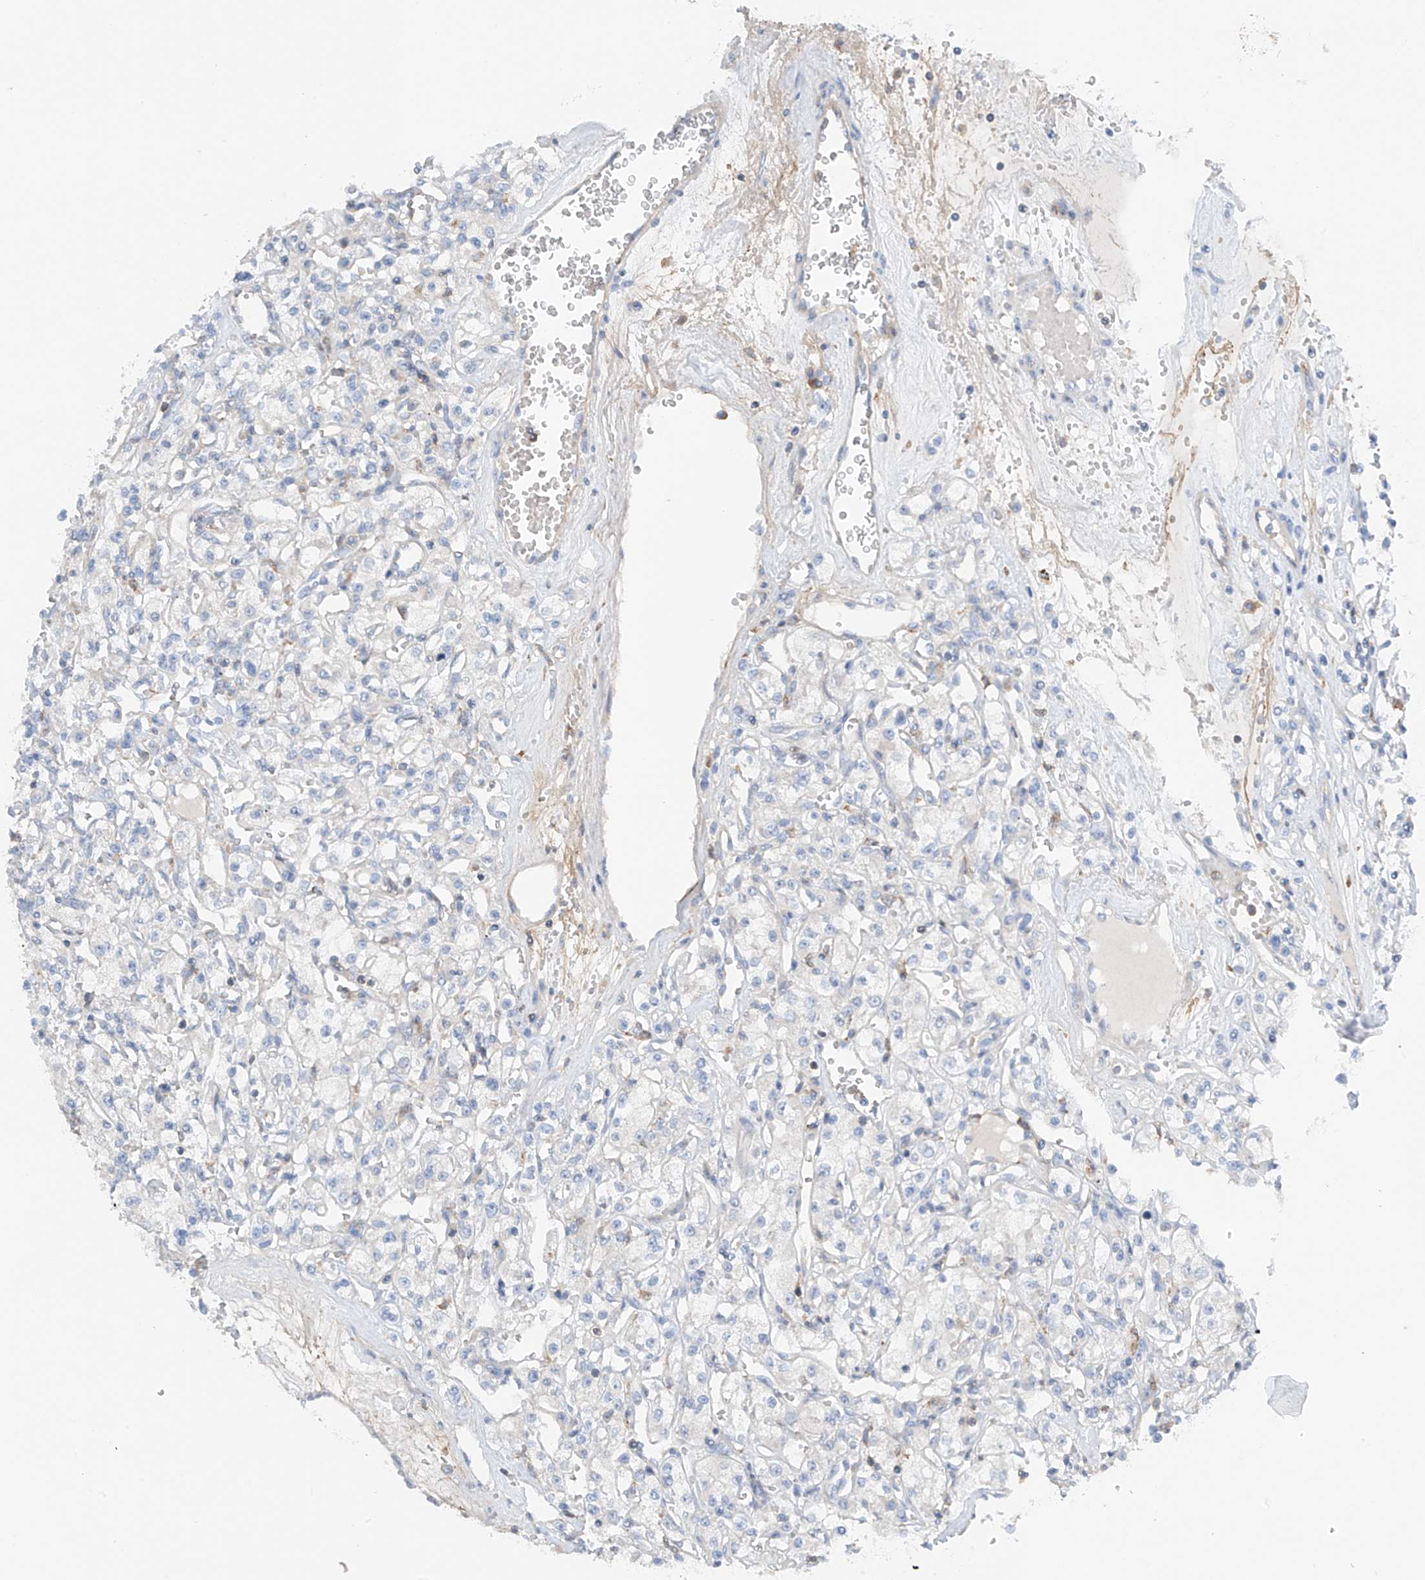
{"staining": {"intensity": "negative", "quantity": "none", "location": "none"}, "tissue": "renal cancer", "cell_type": "Tumor cells", "image_type": "cancer", "snomed": [{"axis": "morphology", "description": "Adenocarcinoma, NOS"}, {"axis": "topography", "description": "Kidney"}], "caption": "There is no significant expression in tumor cells of renal adenocarcinoma.", "gene": "NALCN", "patient": {"sex": "female", "age": 59}}